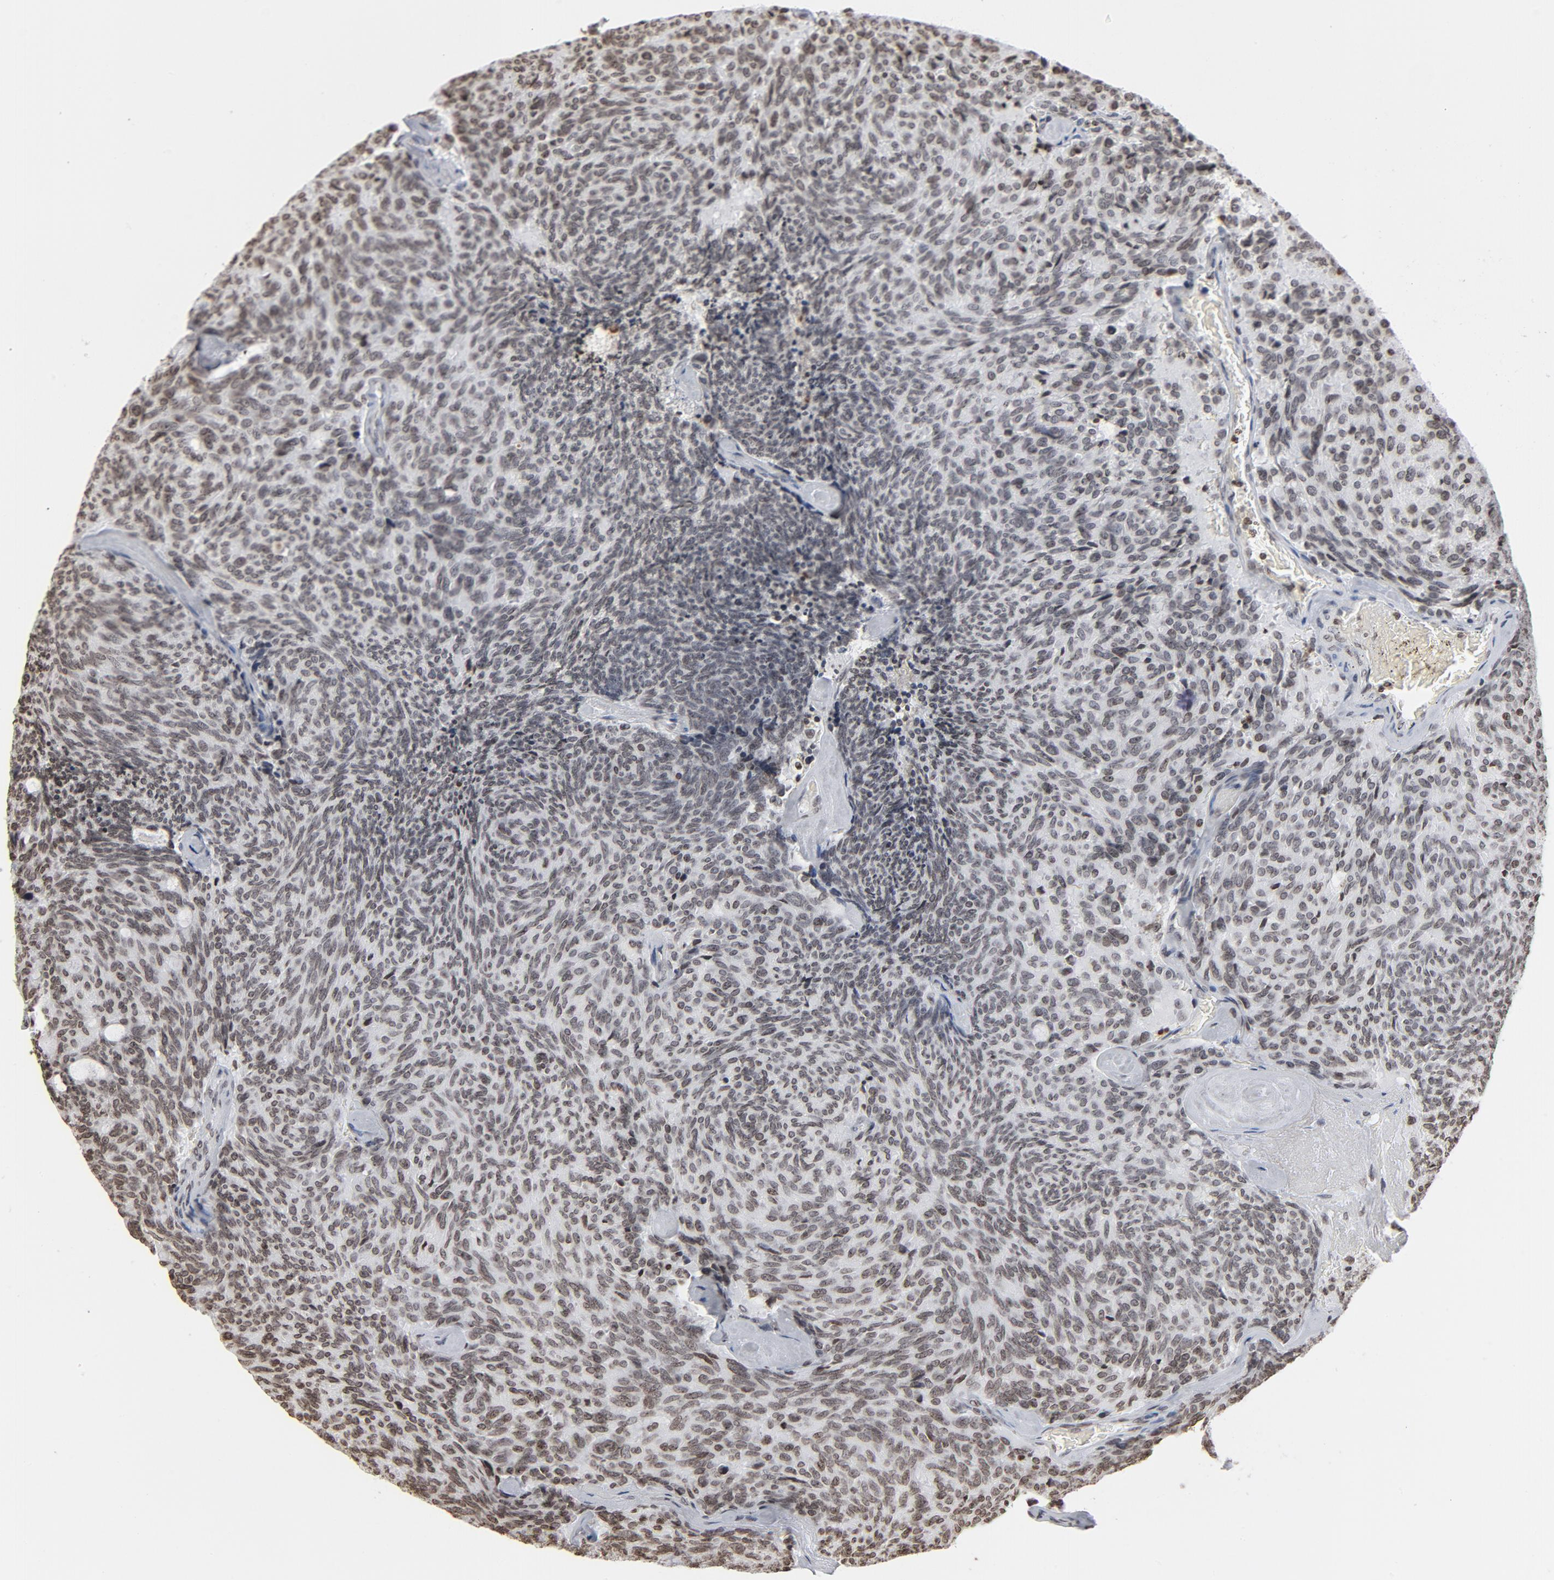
{"staining": {"intensity": "weak", "quantity": ">75%", "location": "nuclear"}, "tissue": "carcinoid", "cell_type": "Tumor cells", "image_type": "cancer", "snomed": [{"axis": "morphology", "description": "Carcinoid, malignant, NOS"}, {"axis": "topography", "description": "Pancreas"}], "caption": "Malignant carcinoid stained with a brown dye reveals weak nuclear positive staining in approximately >75% of tumor cells.", "gene": "H2AC12", "patient": {"sex": "female", "age": 54}}